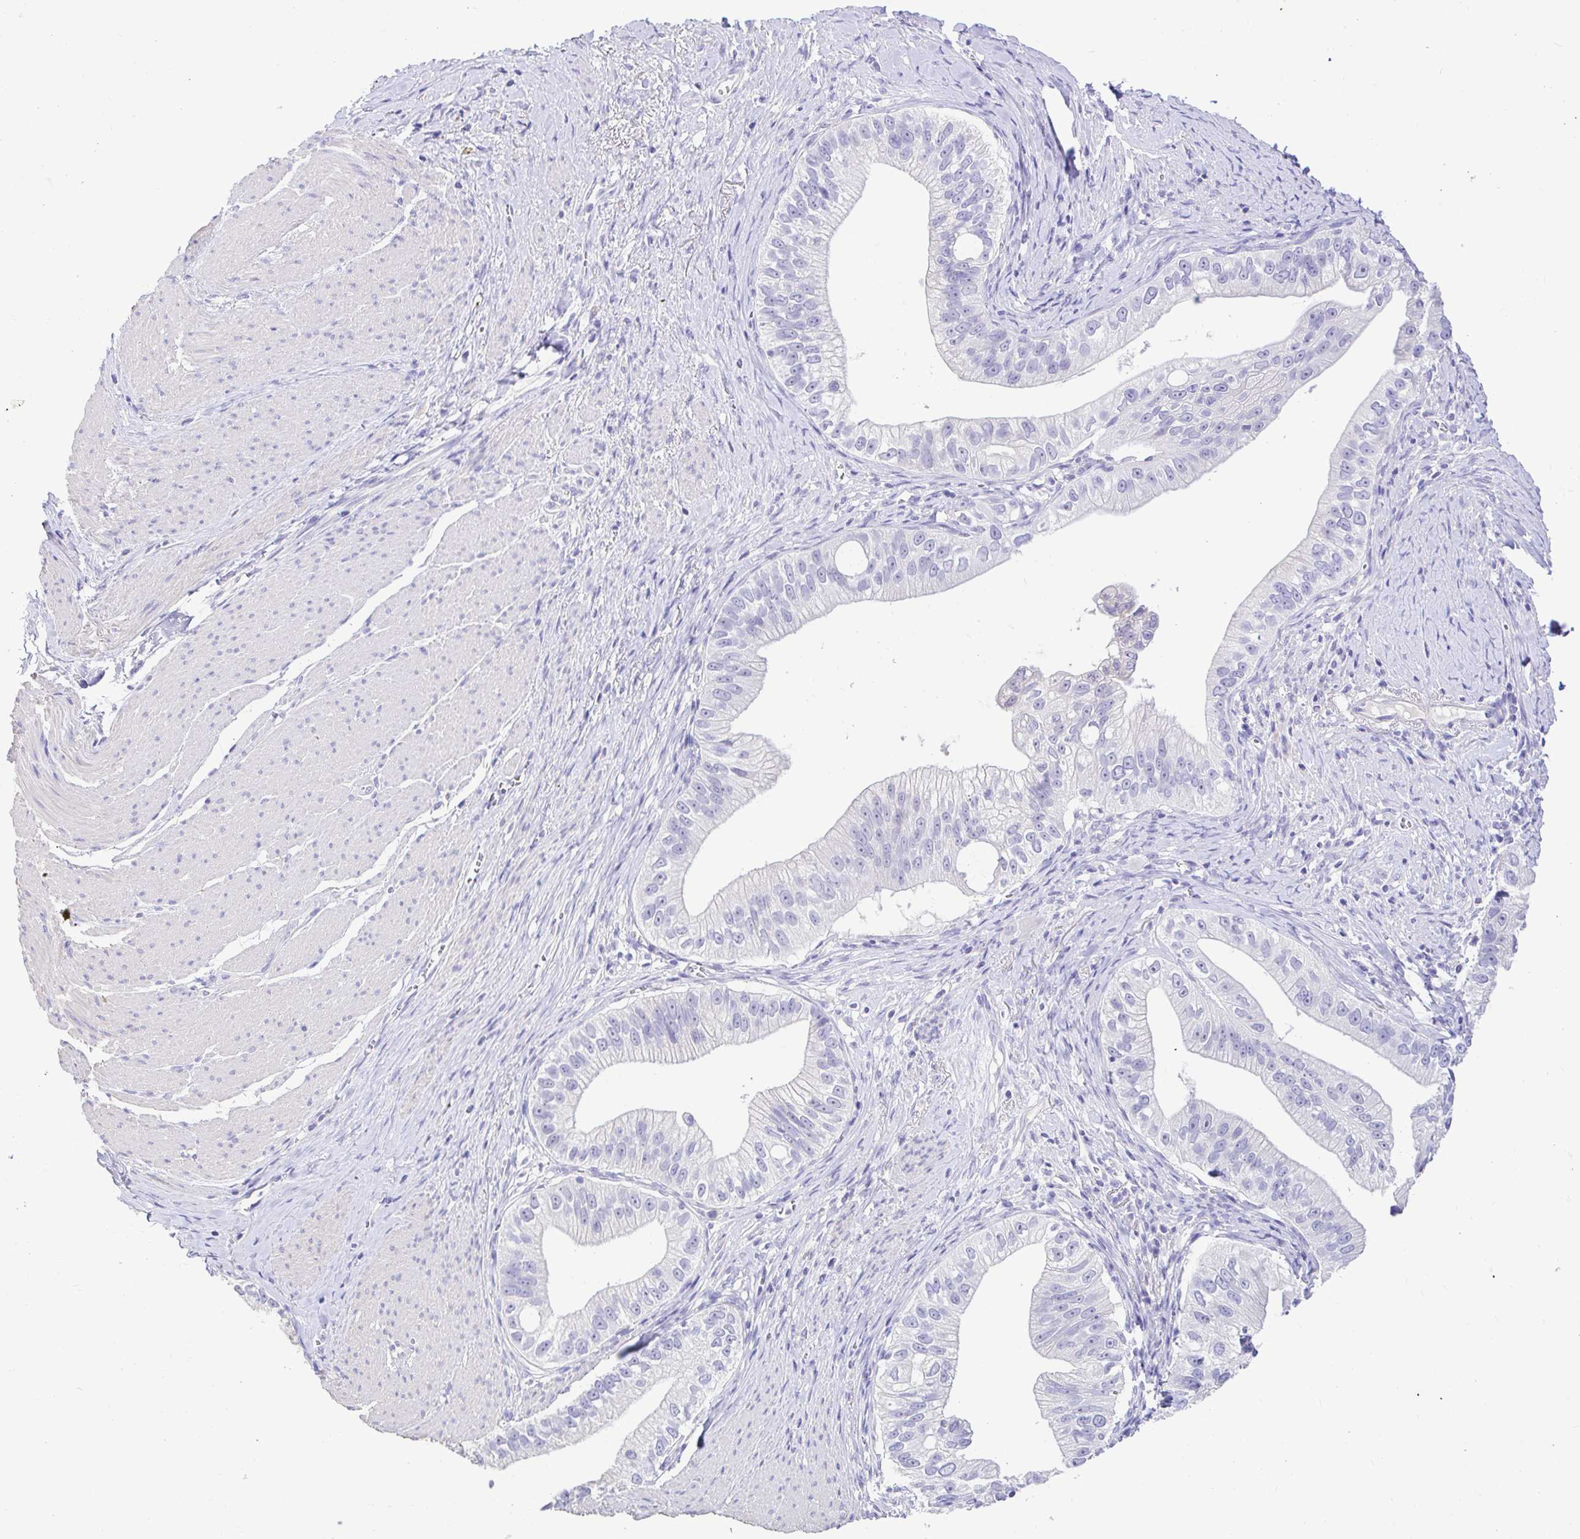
{"staining": {"intensity": "negative", "quantity": "none", "location": "none"}, "tissue": "pancreatic cancer", "cell_type": "Tumor cells", "image_type": "cancer", "snomed": [{"axis": "morphology", "description": "Adenocarcinoma, NOS"}, {"axis": "topography", "description": "Pancreas"}], "caption": "DAB (3,3'-diaminobenzidine) immunohistochemical staining of pancreatic adenocarcinoma demonstrates no significant positivity in tumor cells.", "gene": "CDO1", "patient": {"sex": "male", "age": 70}}